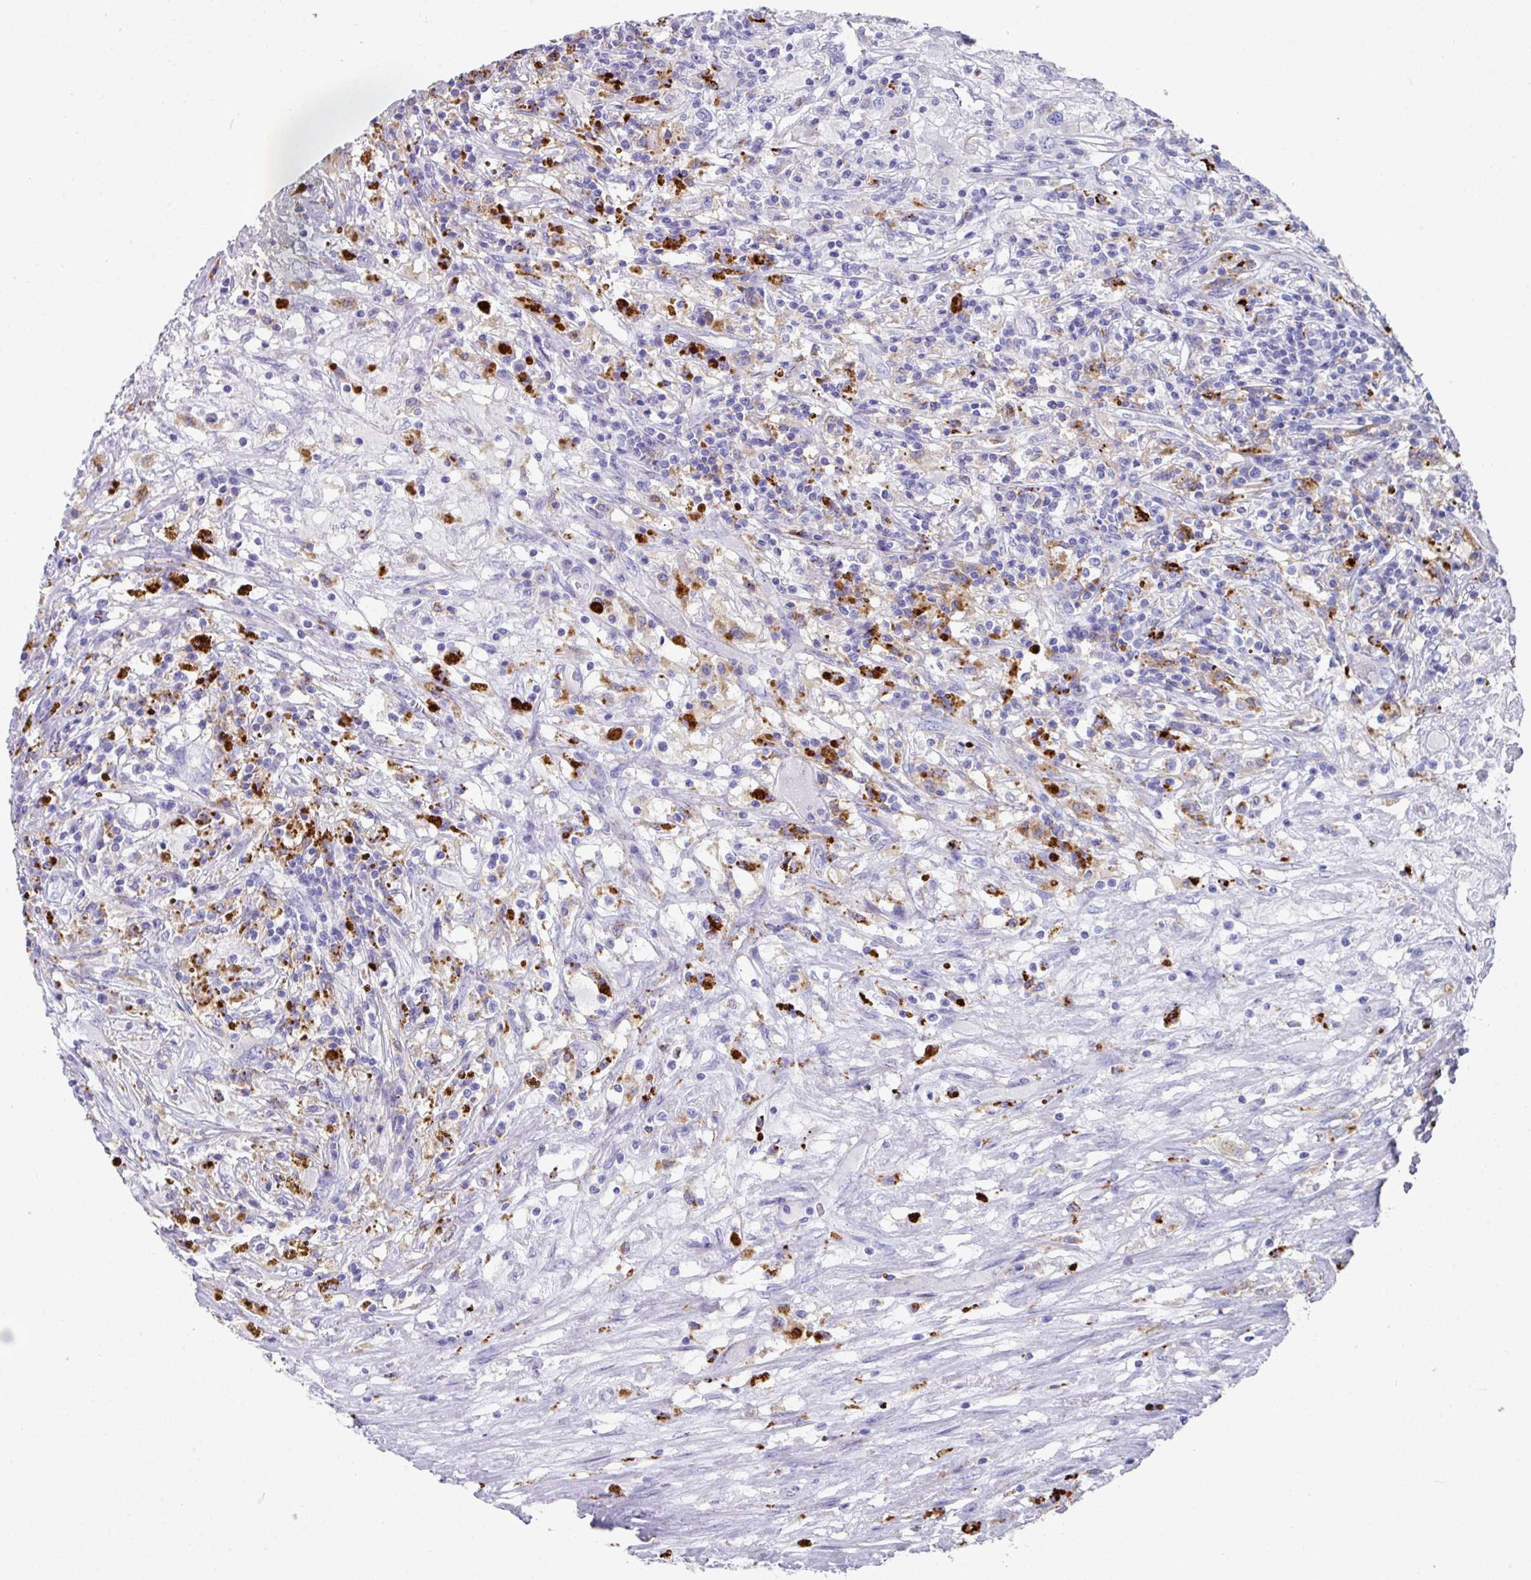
{"staining": {"intensity": "negative", "quantity": "none", "location": "none"}, "tissue": "renal cancer", "cell_type": "Tumor cells", "image_type": "cancer", "snomed": [{"axis": "morphology", "description": "Adenocarcinoma, NOS"}, {"axis": "topography", "description": "Kidney"}], "caption": "High power microscopy image of an immunohistochemistry (IHC) photomicrograph of renal cancer, revealing no significant positivity in tumor cells.", "gene": "CPVL", "patient": {"sex": "female", "age": 67}}